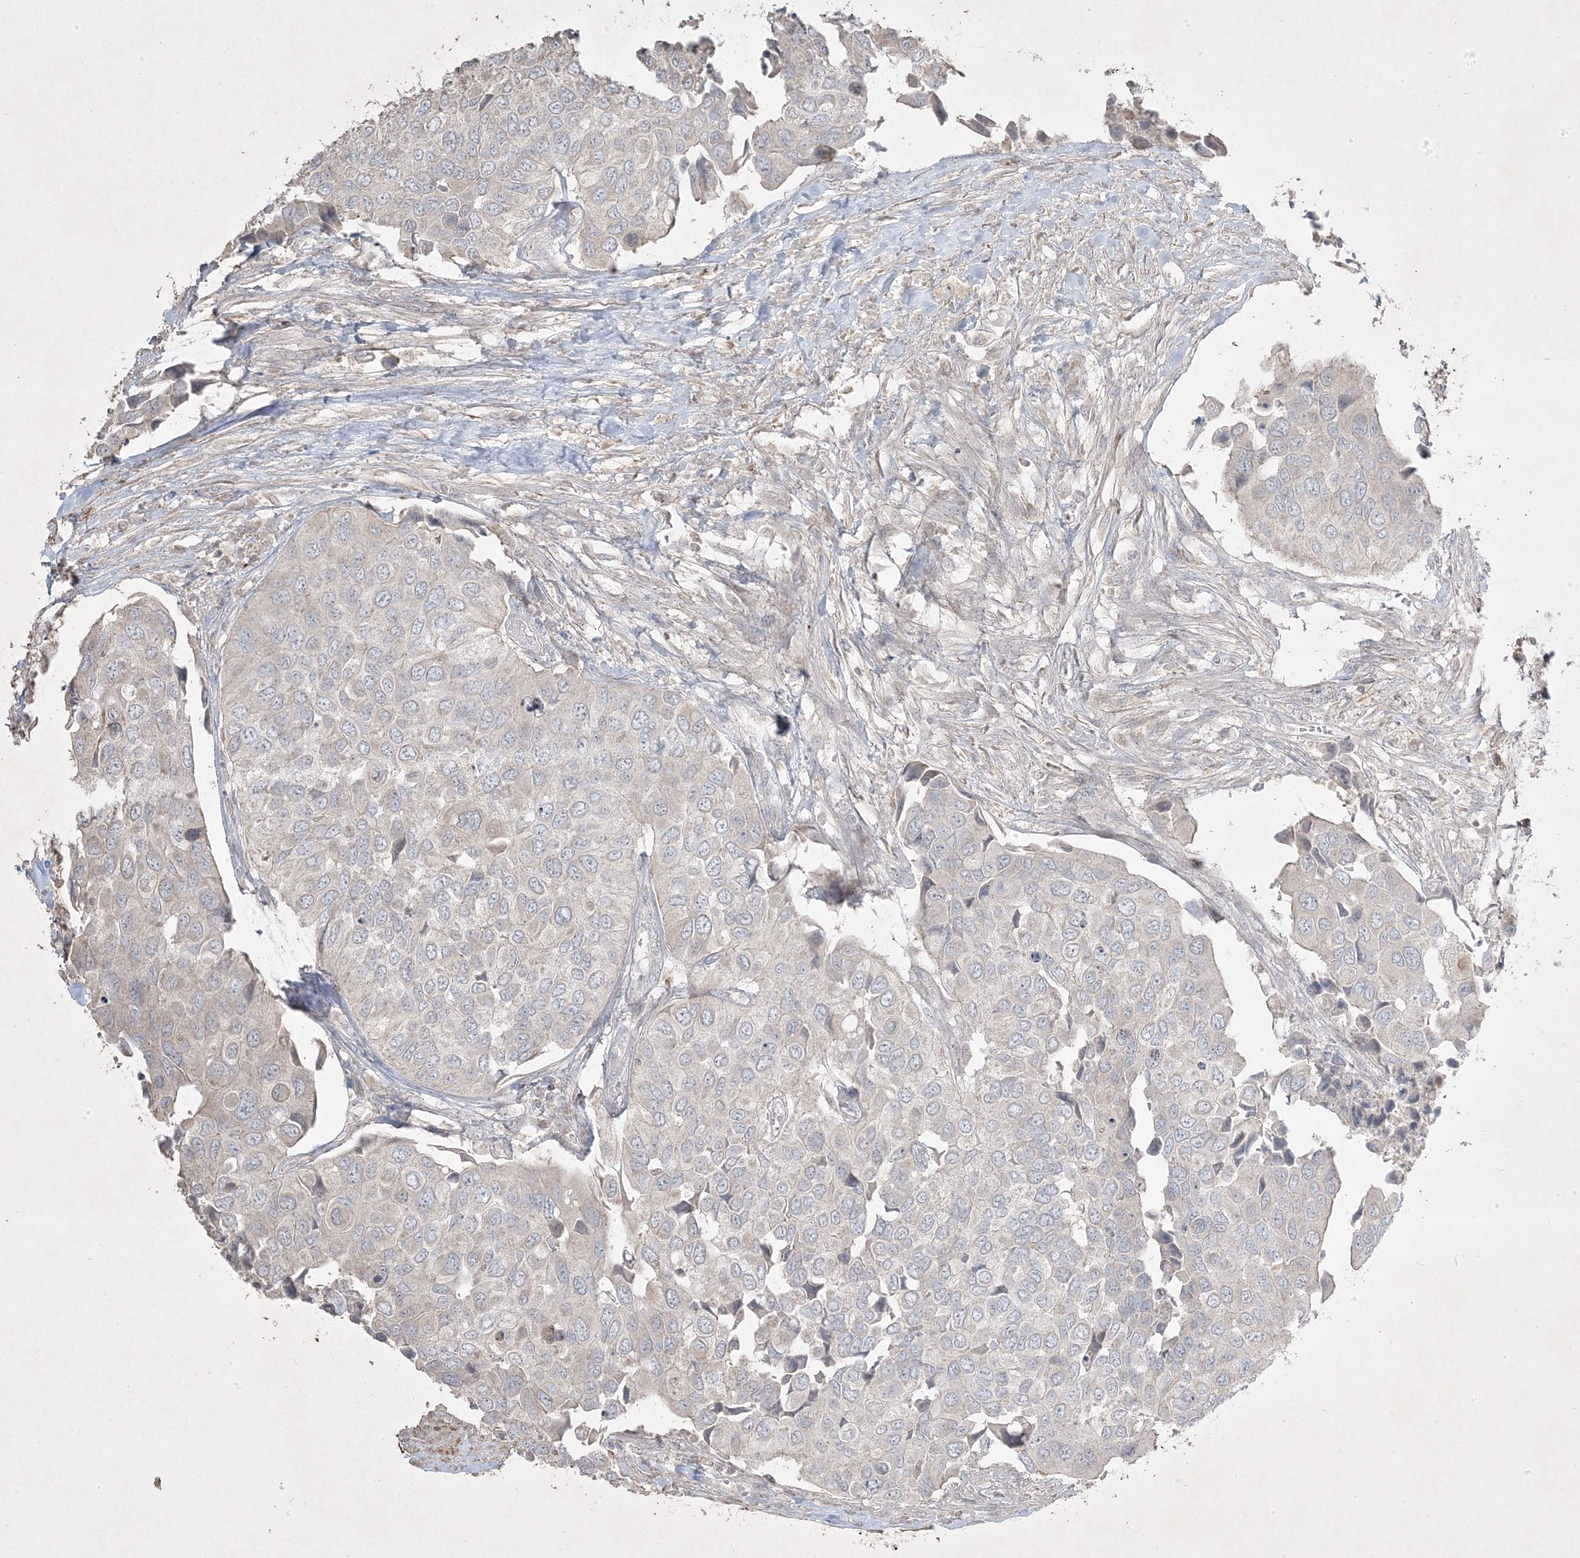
{"staining": {"intensity": "negative", "quantity": "none", "location": "none"}, "tissue": "urothelial cancer", "cell_type": "Tumor cells", "image_type": "cancer", "snomed": [{"axis": "morphology", "description": "Urothelial carcinoma, High grade"}, {"axis": "topography", "description": "Urinary bladder"}], "caption": "This is a histopathology image of IHC staining of urothelial cancer, which shows no expression in tumor cells.", "gene": "RGL4", "patient": {"sex": "male", "age": 74}}